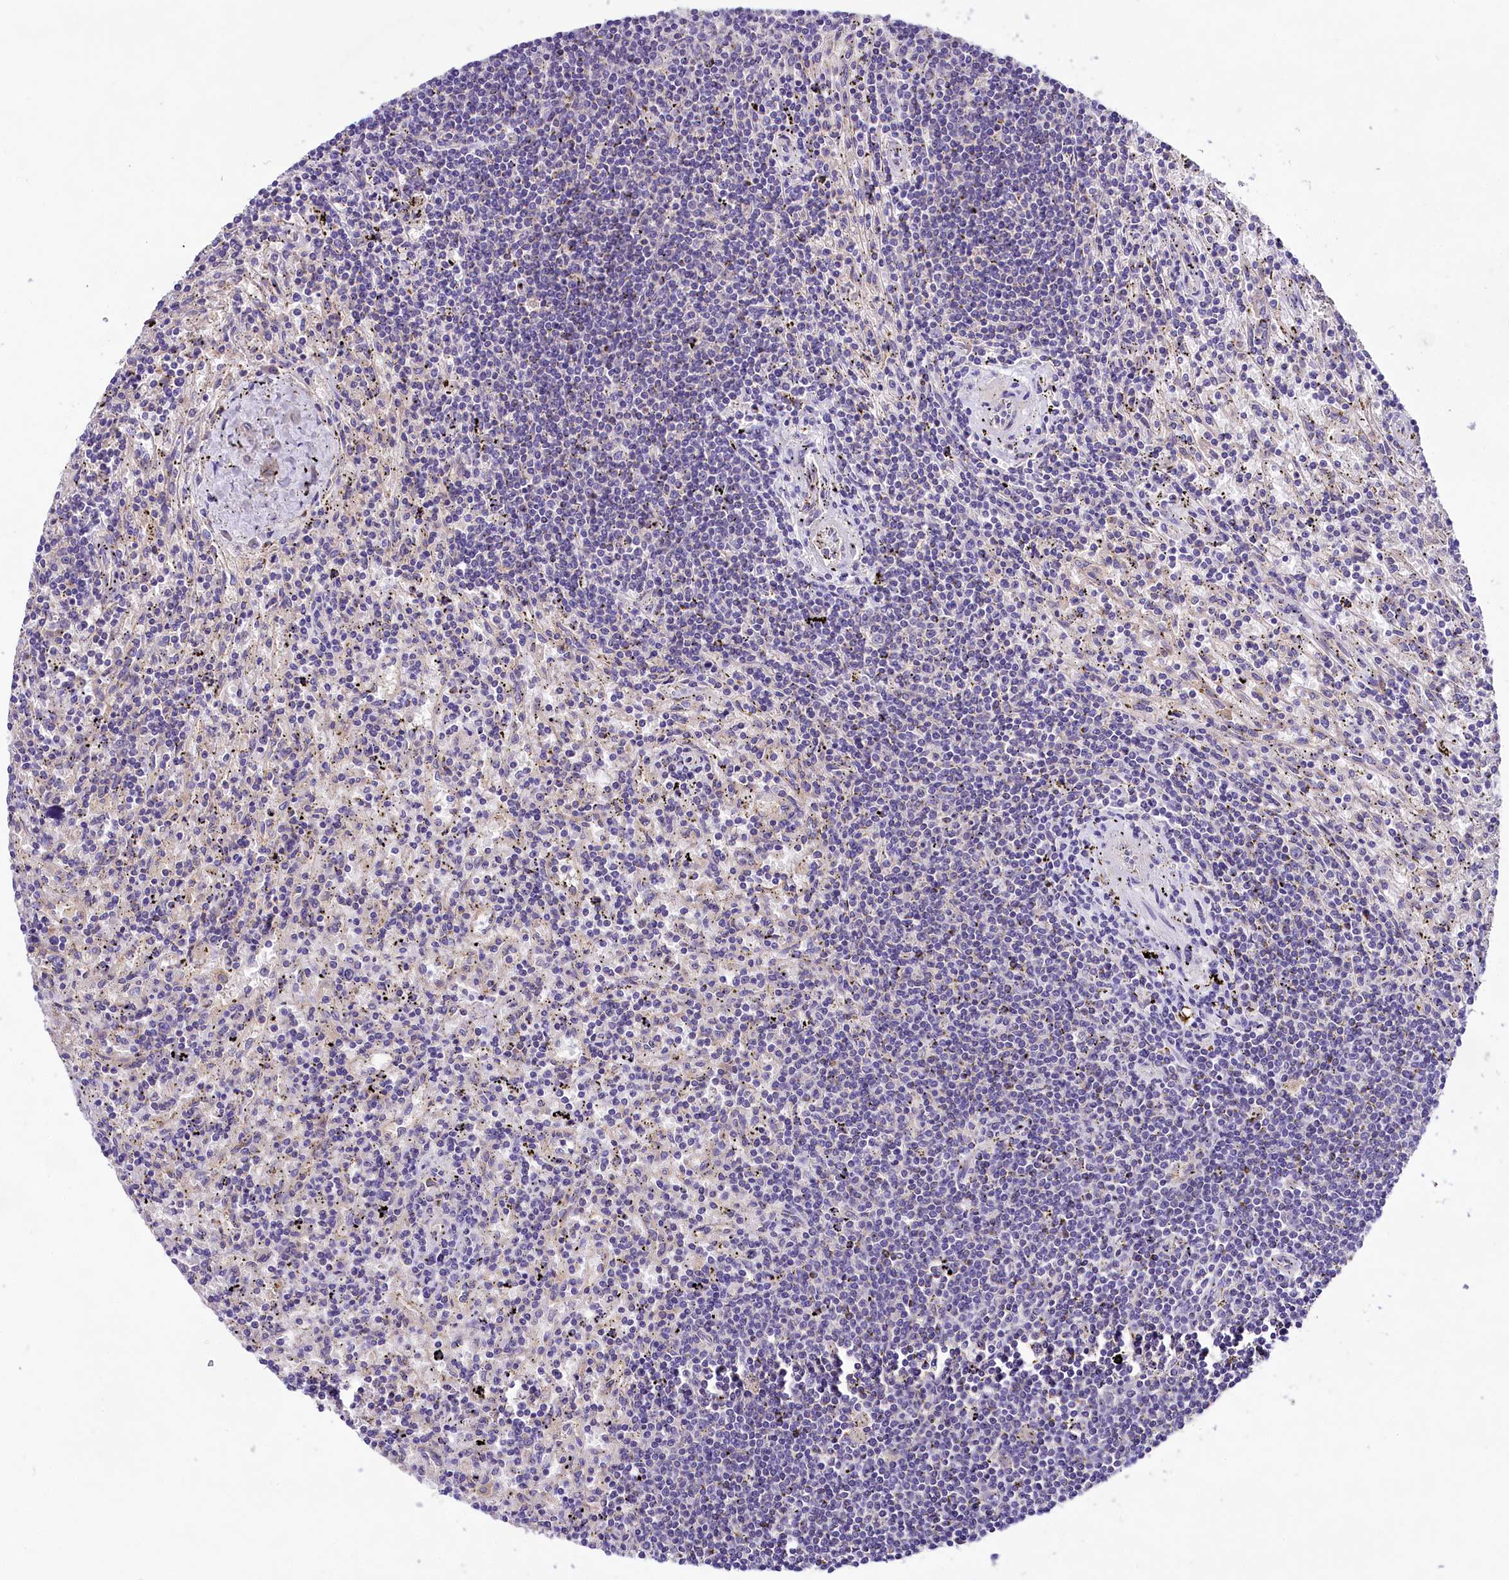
{"staining": {"intensity": "negative", "quantity": "none", "location": "none"}, "tissue": "lymphoma", "cell_type": "Tumor cells", "image_type": "cancer", "snomed": [{"axis": "morphology", "description": "Malignant lymphoma, non-Hodgkin's type, Low grade"}, {"axis": "topography", "description": "Spleen"}], "caption": "Protein analysis of lymphoma exhibits no significant staining in tumor cells. The staining was performed using DAB to visualize the protein expression in brown, while the nuclei were stained in blue with hematoxylin (Magnification: 20x).", "gene": "PEMT", "patient": {"sex": "male", "age": 76}}